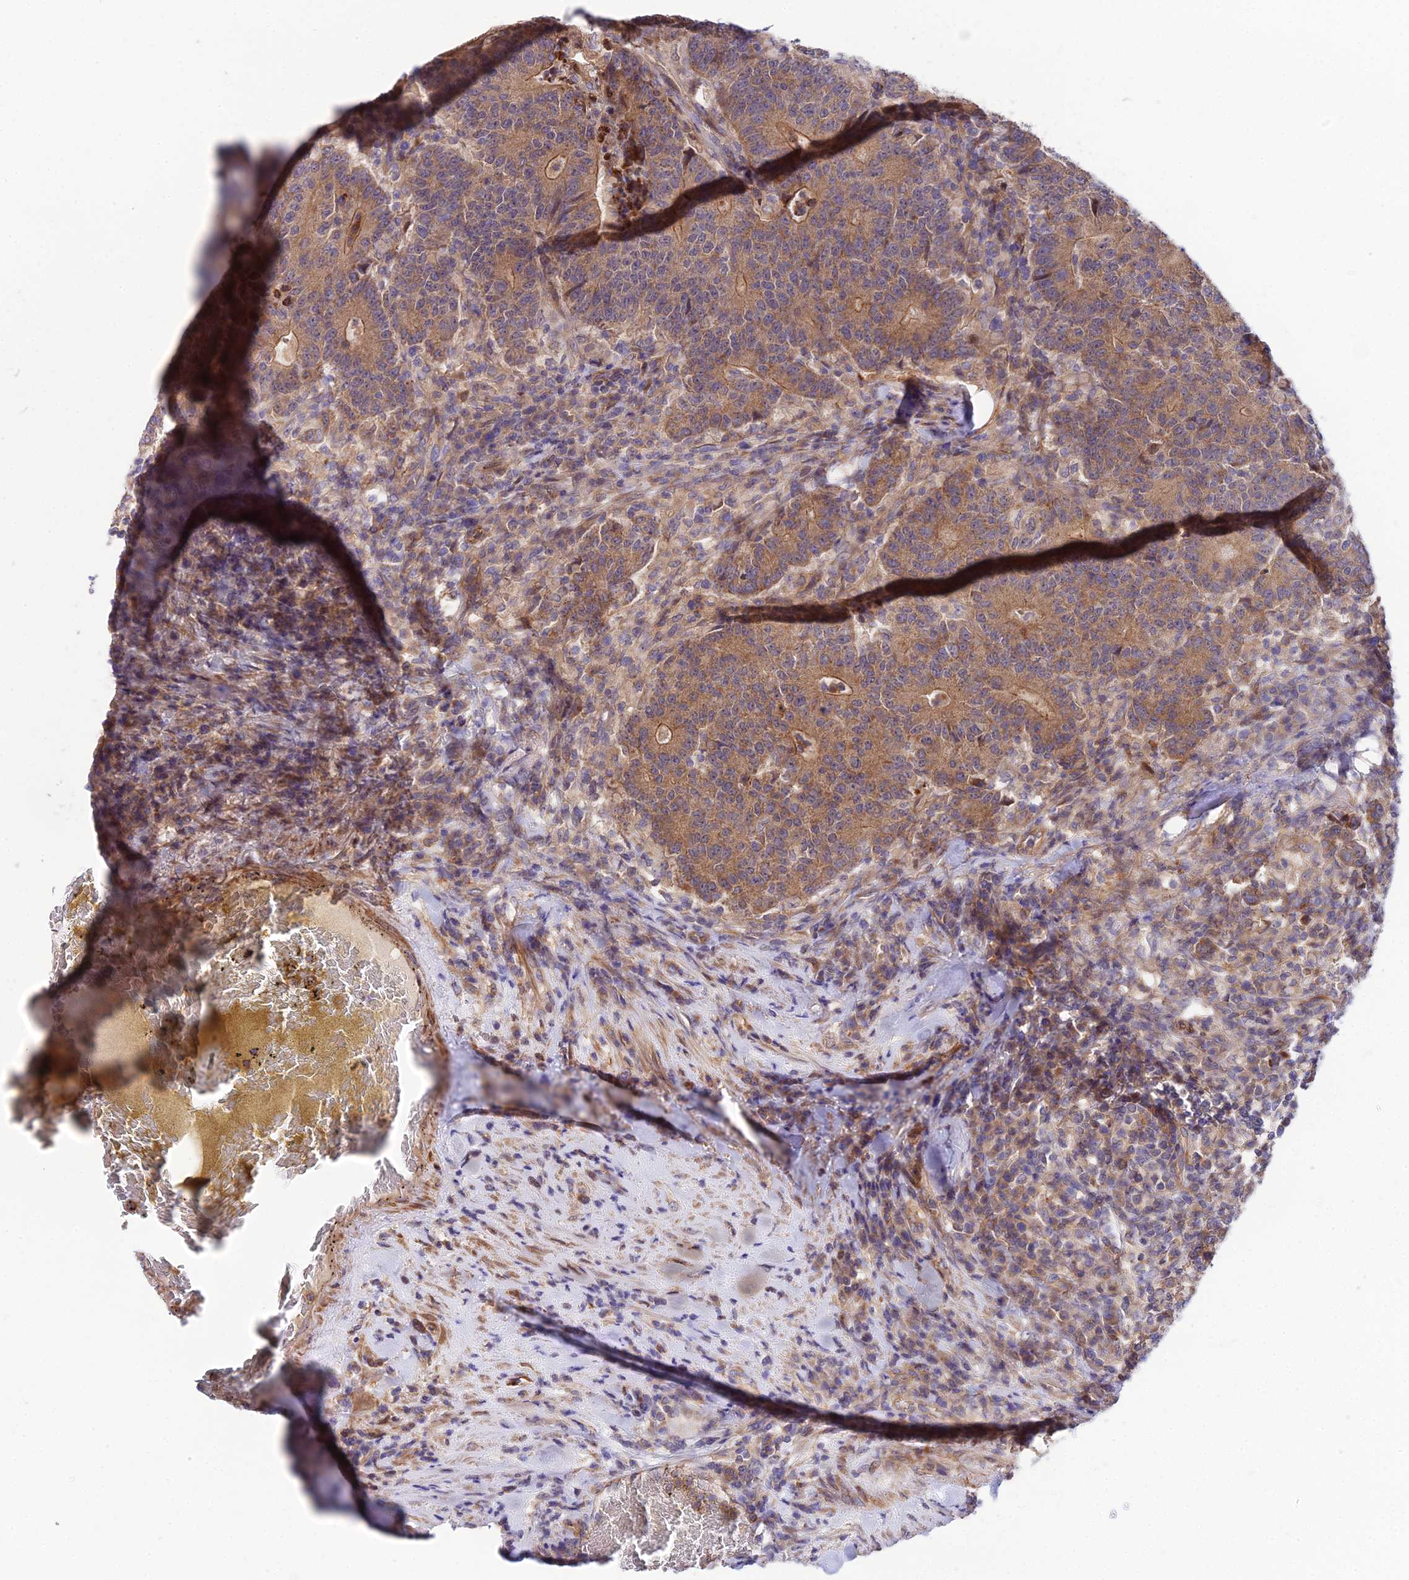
{"staining": {"intensity": "strong", "quantity": ">75%", "location": "cytoplasmic/membranous"}, "tissue": "colorectal cancer", "cell_type": "Tumor cells", "image_type": "cancer", "snomed": [{"axis": "morphology", "description": "Adenocarcinoma, NOS"}, {"axis": "topography", "description": "Colon"}], "caption": "A brown stain shows strong cytoplasmic/membranous positivity of a protein in colorectal cancer (adenocarcinoma) tumor cells.", "gene": "TRIM43B", "patient": {"sex": "female", "age": 75}}